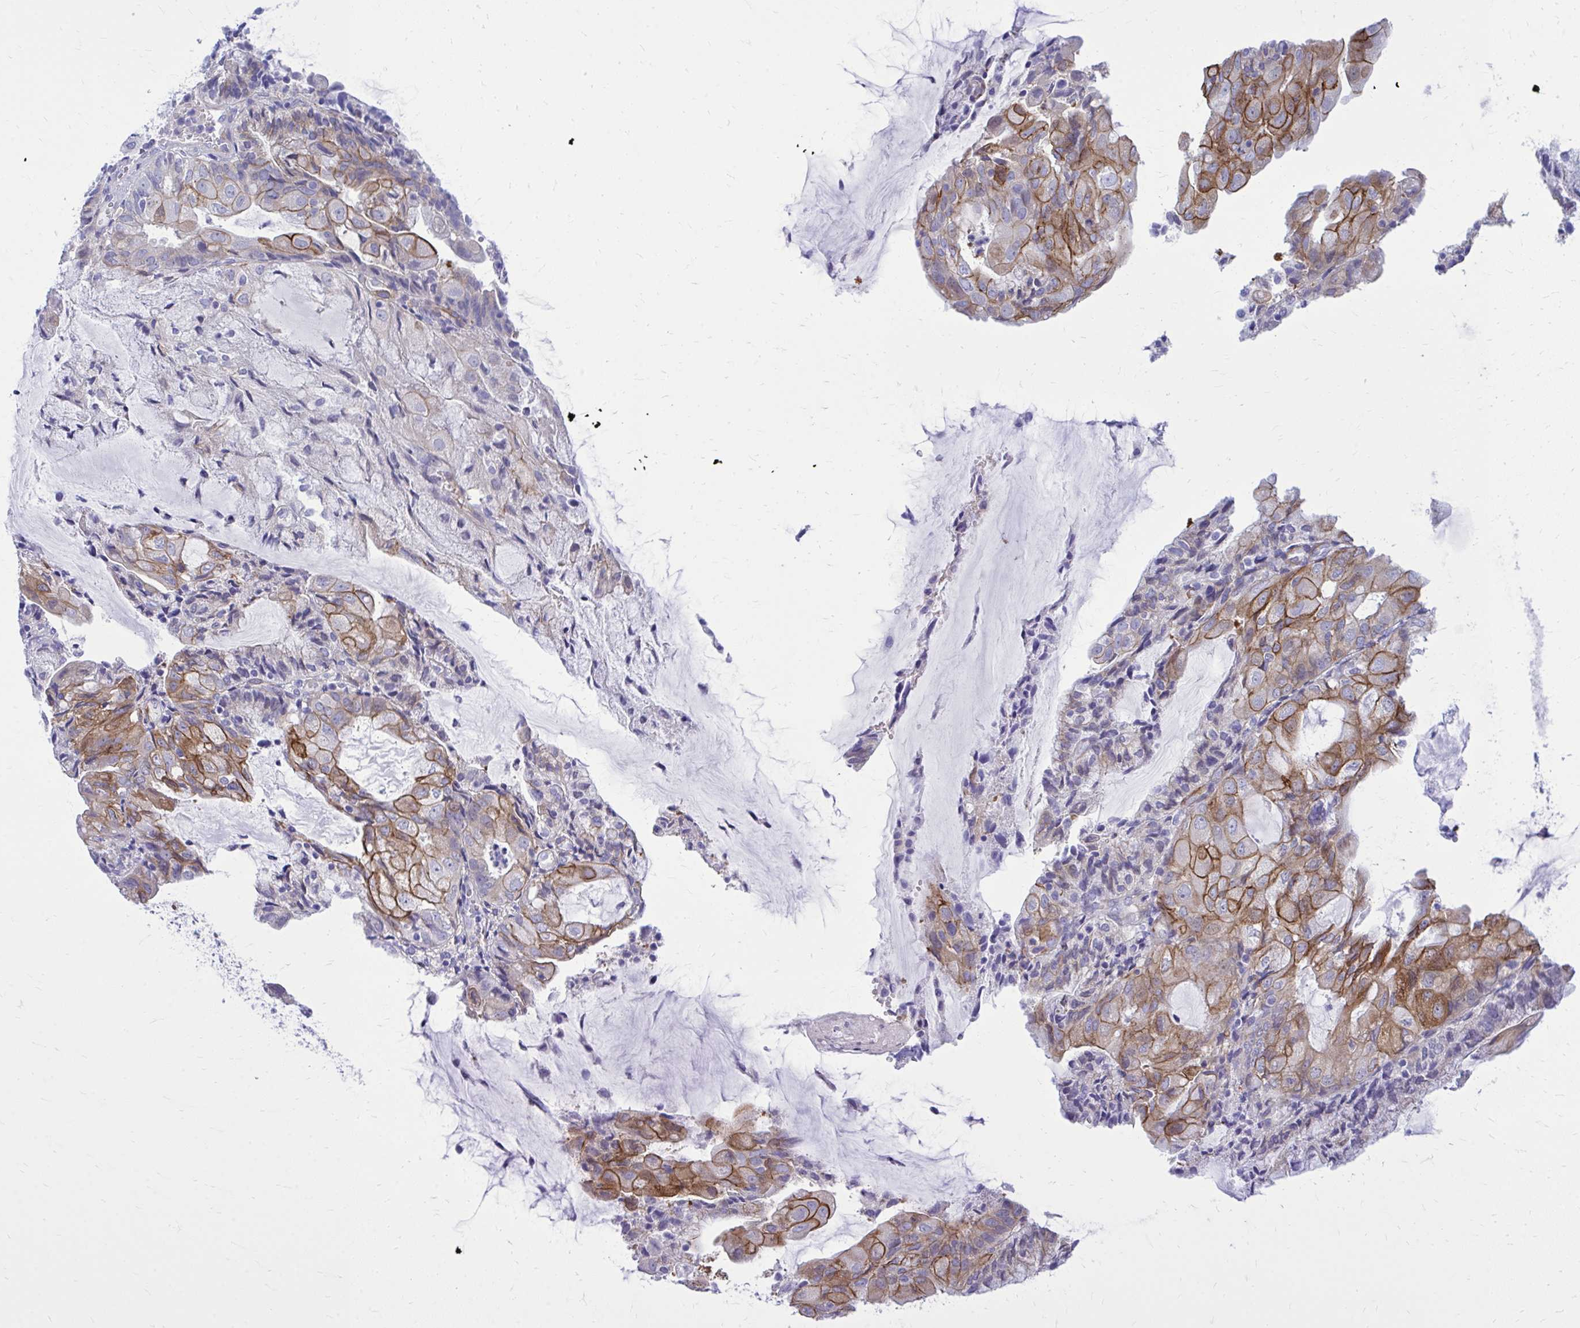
{"staining": {"intensity": "moderate", "quantity": "25%-75%", "location": "cytoplasmic/membranous"}, "tissue": "endometrial cancer", "cell_type": "Tumor cells", "image_type": "cancer", "snomed": [{"axis": "morphology", "description": "Adenocarcinoma, NOS"}, {"axis": "topography", "description": "Endometrium"}], "caption": "Immunohistochemical staining of adenocarcinoma (endometrial) exhibits medium levels of moderate cytoplasmic/membranous protein expression in about 25%-75% of tumor cells.", "gene": "EPB41L1", "patient": {"sex": "female", "age": 81}}